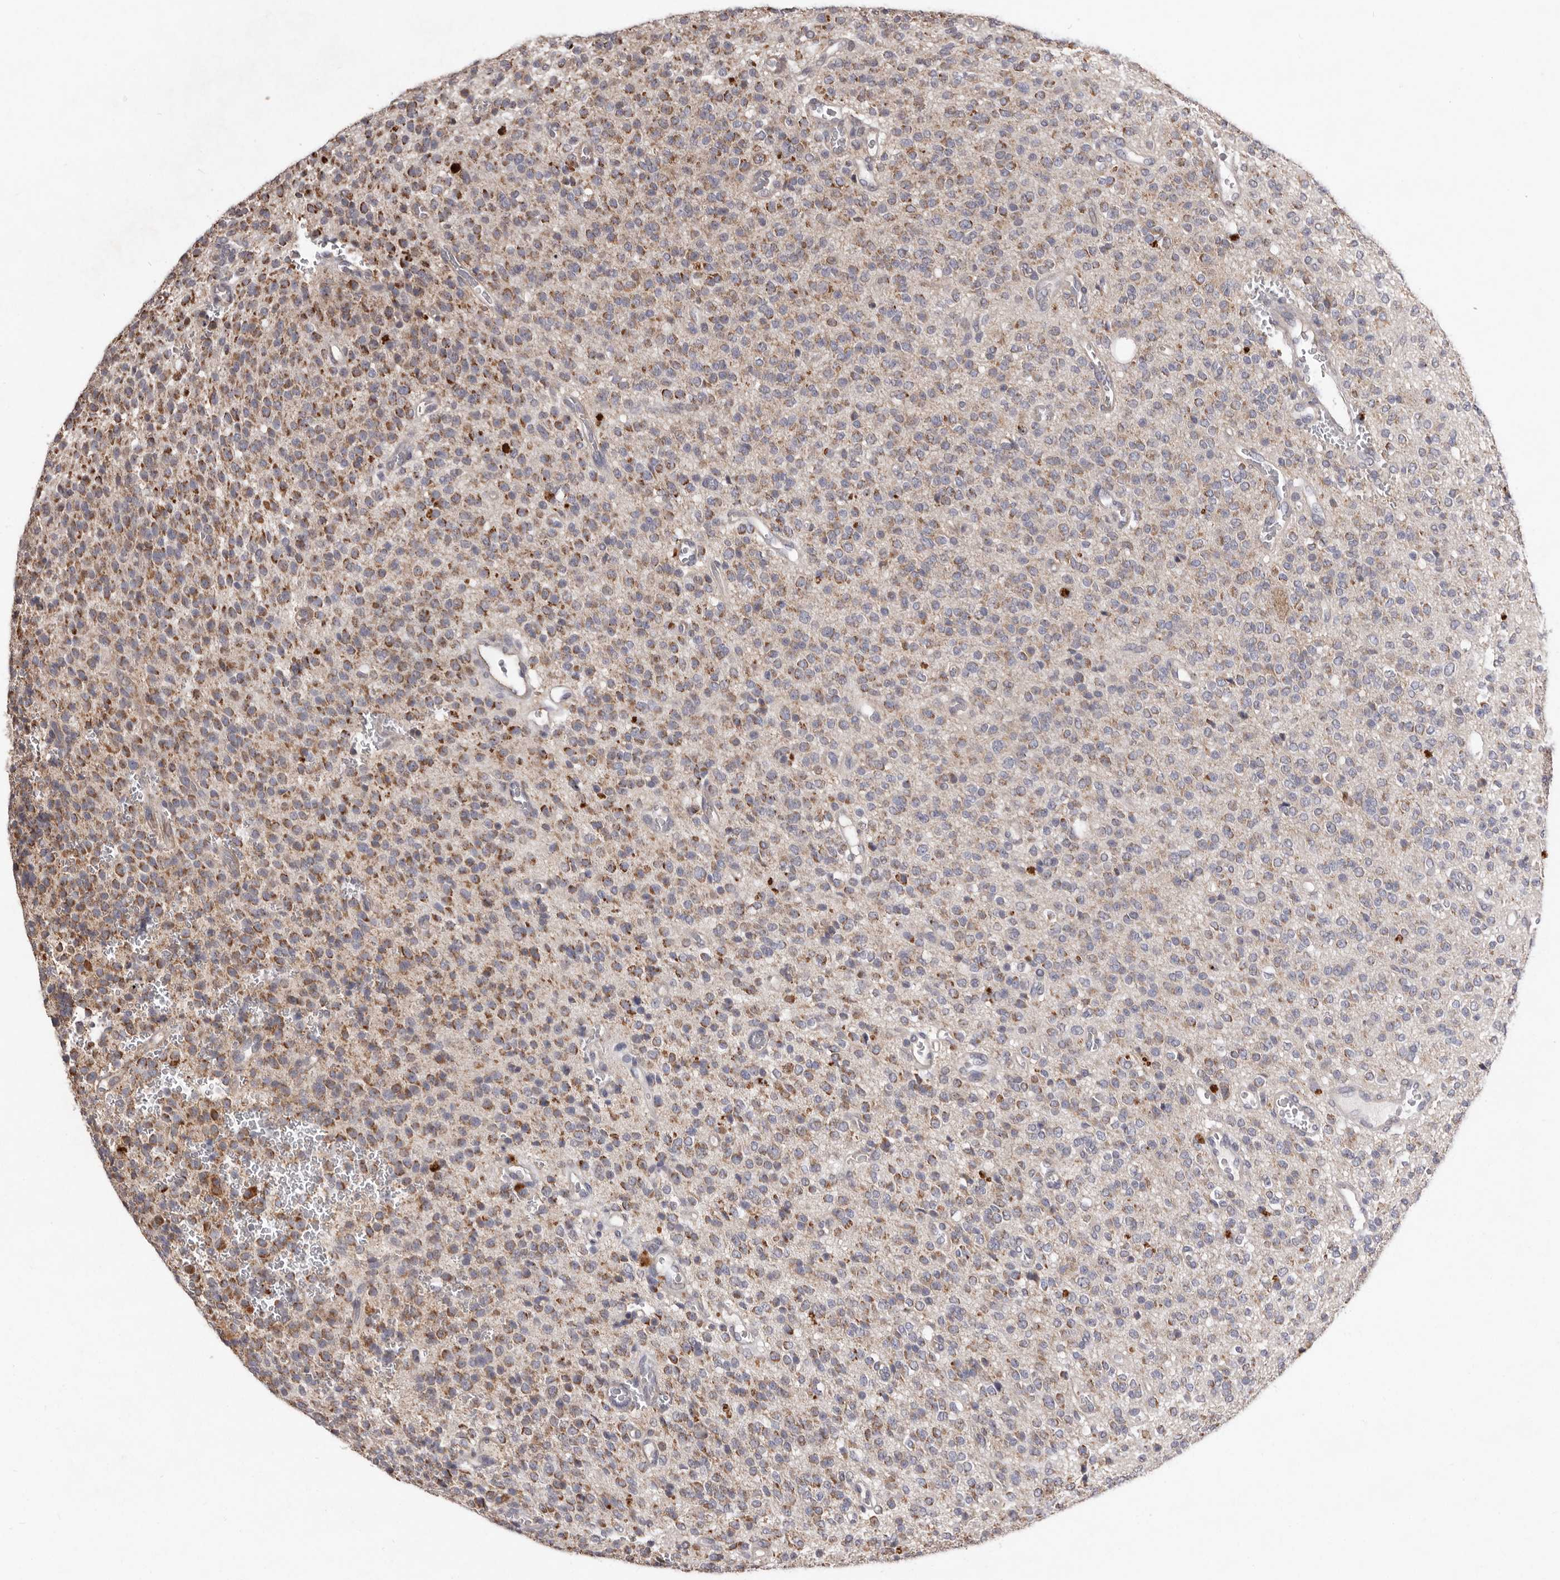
{"staining": {"intensity": "moderate", "quantity": "25%-75%", "location": "cytoplasmic/membranous"}, "tissue": "glioma", "cell_type": "Tumor cells", "image_type": "cancer", "snomed": [{"axis": "morphology", "description": "Glioma, malignant, High grade"}, {"axis": "topography", "description": "Brain"}], "caption": "A brown stain highlights moderate cytoplasmic/membranous positivity of a protein in glioma tumor cells.", "gene": "CXCL14", "patient": {"sex": "male", "age": 34}}